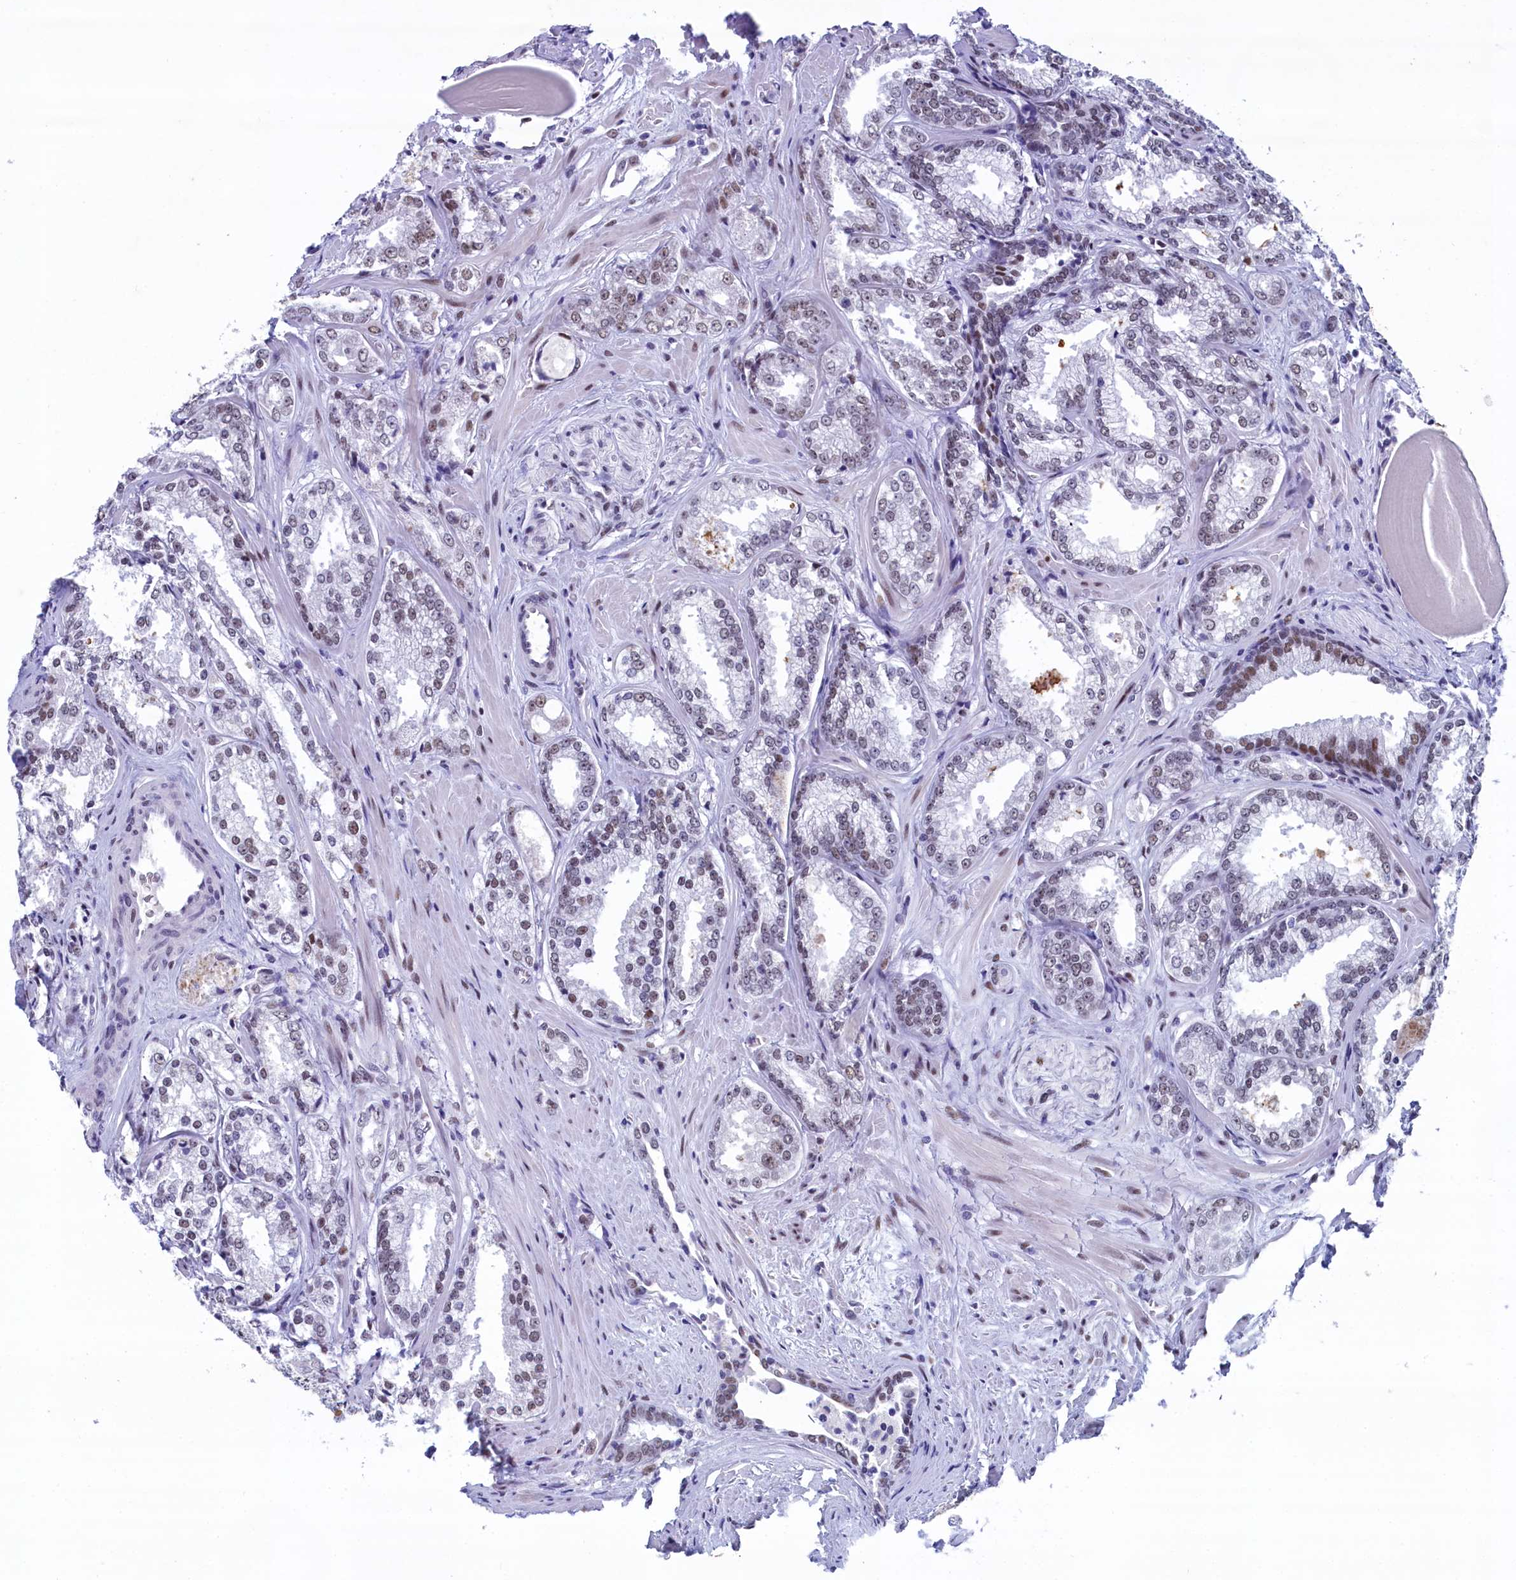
{"staining": {"intensity": "weak", "quantity": "25%-75%", "location": "nuclear"}, "tissue": "prostate cancer", "cell_type": "Tumor cells", "image_type": "cancer", "snomed": [{"axis": "morphology", "description": "Adenocarcinoma, Low grade"}, {"axis": "topography", "description": "Prostate"}], "caption": "Tumor cells reveal weak nuclear expression in about 25%-75% of cells in prostate cancer.", "gene": "SUGP2", "patient": {"sex": "male", "age": 47}}